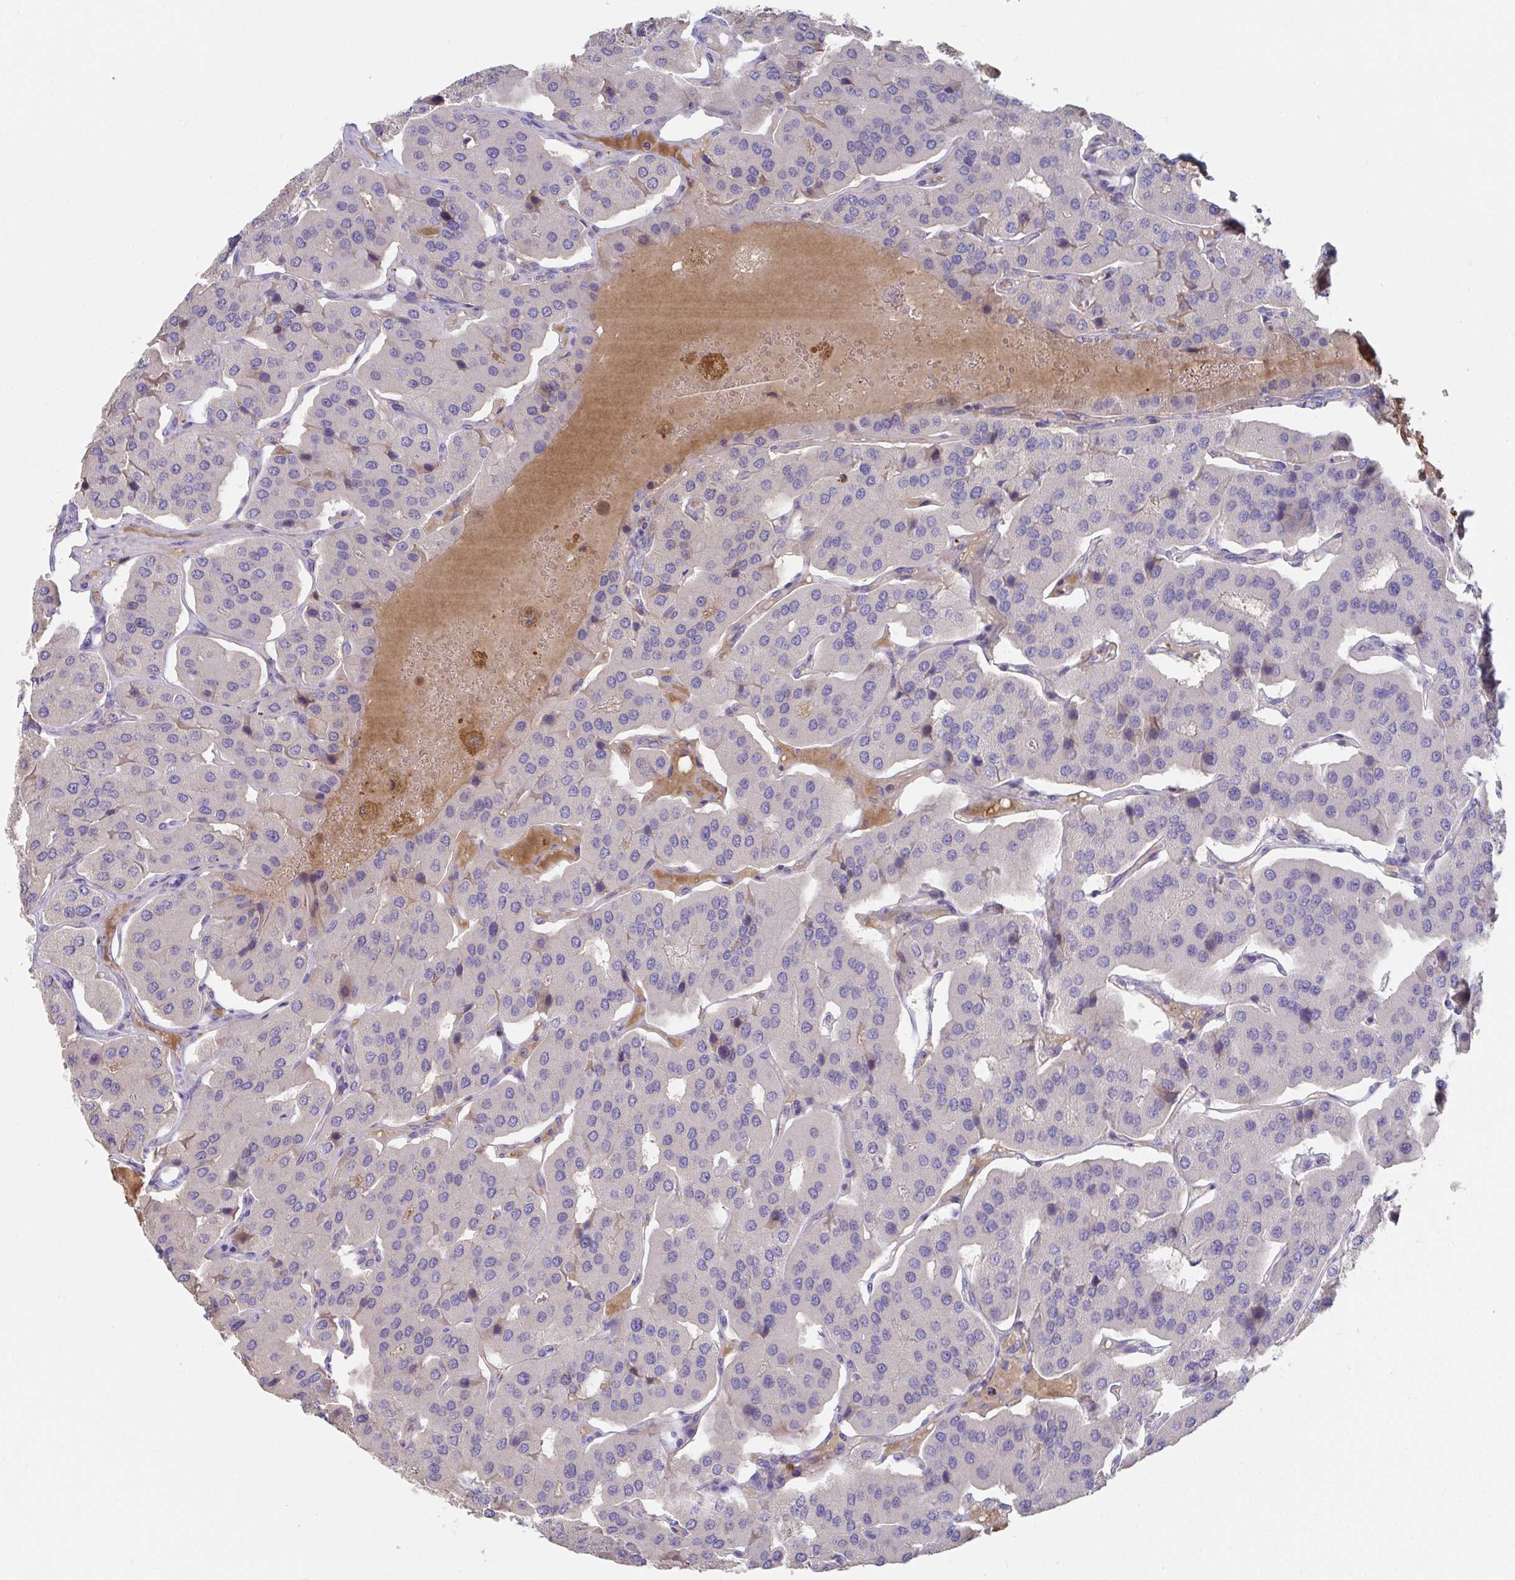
{"staining": {"intensity": "negative", "quantity": "none", "location": "none"}, "tissue": "parathyroid gland", "cell_type": "Glandular cells", "image_type": "normal", "snomed": [{"axis": "morphology", "description": "Normal tissue, NOS"}, {"axis": "morphology", "description": "Adenoma, NOS"}, {"axis": "topography", "description": "Parathyroid gland"}], "caption": "DAB (3,3'-diaminobenzidine) immunohistochemical staining of unremarkable human parathyroid gland exhibits no significant staining in glandular cells.", "gene": "ANO5", "patient": {"sex": "female", "age": 86}}